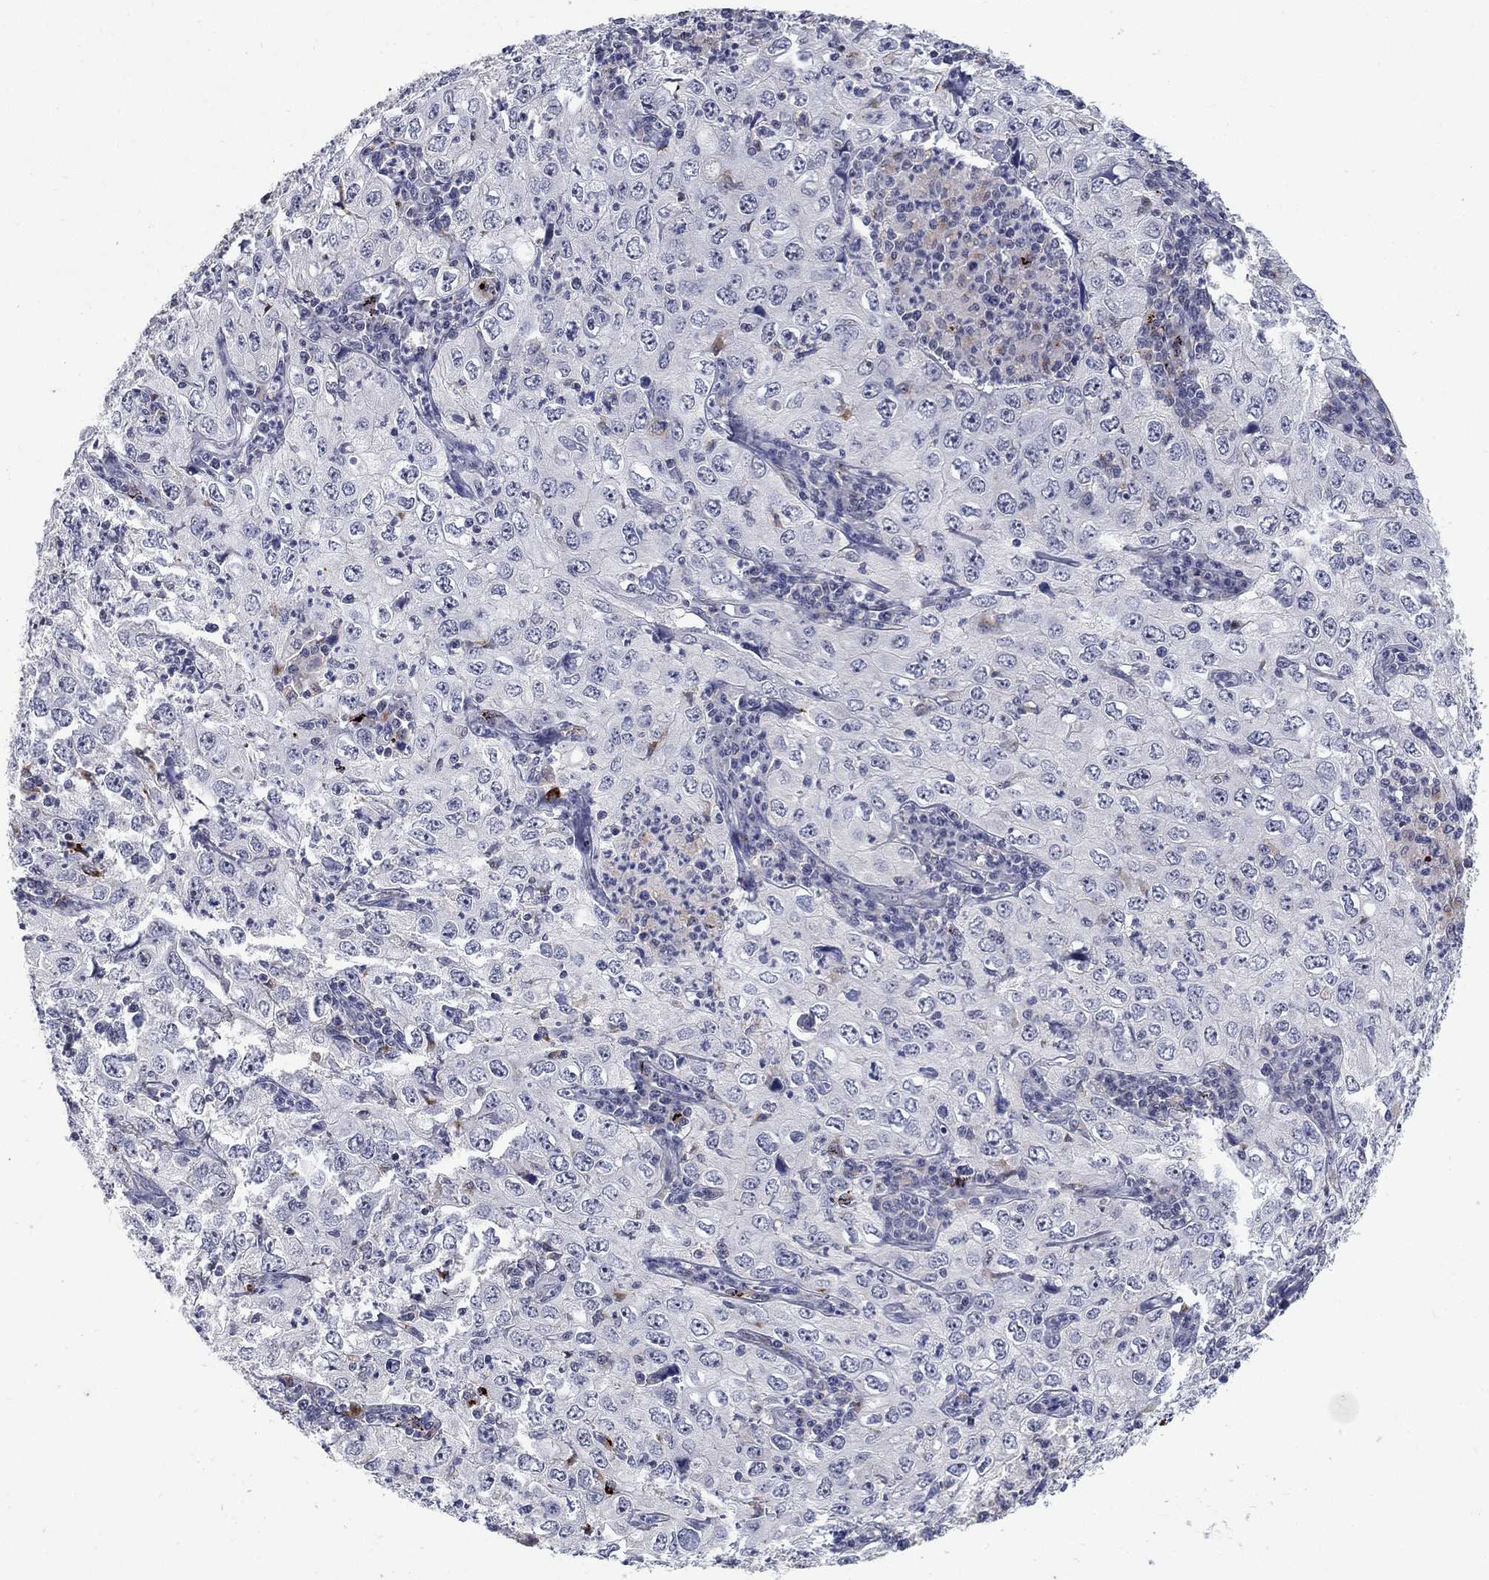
{"staining": {"intensity": "negative", "quantity": "none", "location": "none"}, "tissue": "cervical cancer", "cell_type": "Tumor cells", "image_type": "cancer", "snomed": [{"axis": "morphology", "description": "Squamous cell carcinoma, NOS"}, {"axis": "topography", "description": "Cervix"}], "caption": "High power microscopy image of an immunohistochemistry micrograph of cervical cancer (squamous cell carcinoma), revealing no significant staining in tumor cells.", "gene": "MTSS2", "patient": {"sex": "female", "age": 24}}